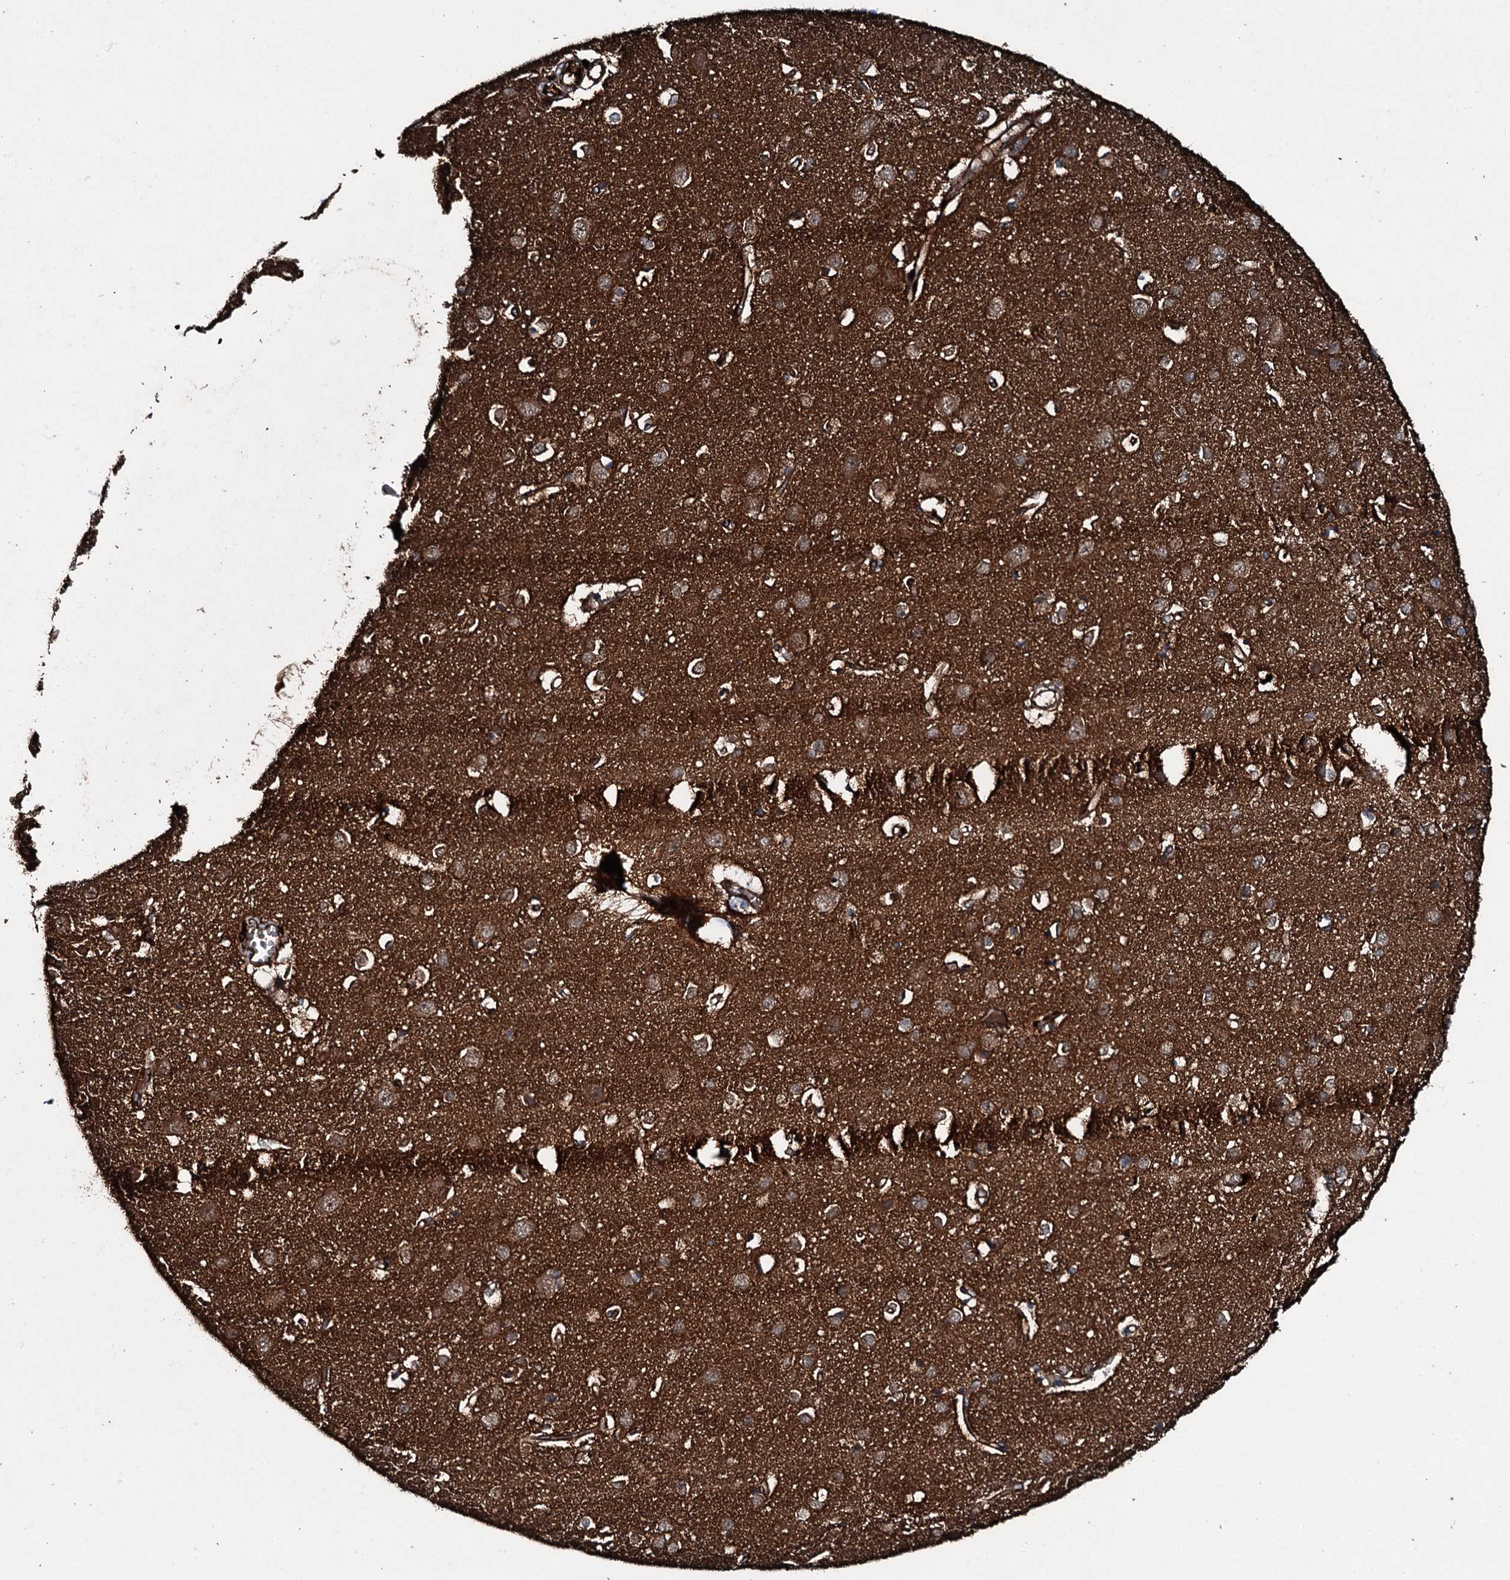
{"staining": {"intensity": "moderate", "quantity": ">75%", "location": "cytoplasmic/membranous"}, "tissue": "cerebral cortex", "cell_type": "Endothelial cells", "image_type": "normal", "snomed": [{"axis": "morphology", "description": "Normal tissue, NOS"}, {"axis": "topography", "description": "Cerebral cortex"}], "caption": "A brown stain shows moderate cytoplasmic/membranous staining of a protein in endothelial cells of unremarkable human cerebral cortex.", "gene": "TRIM7", "patient": {"sex": "female", "age": 64}}